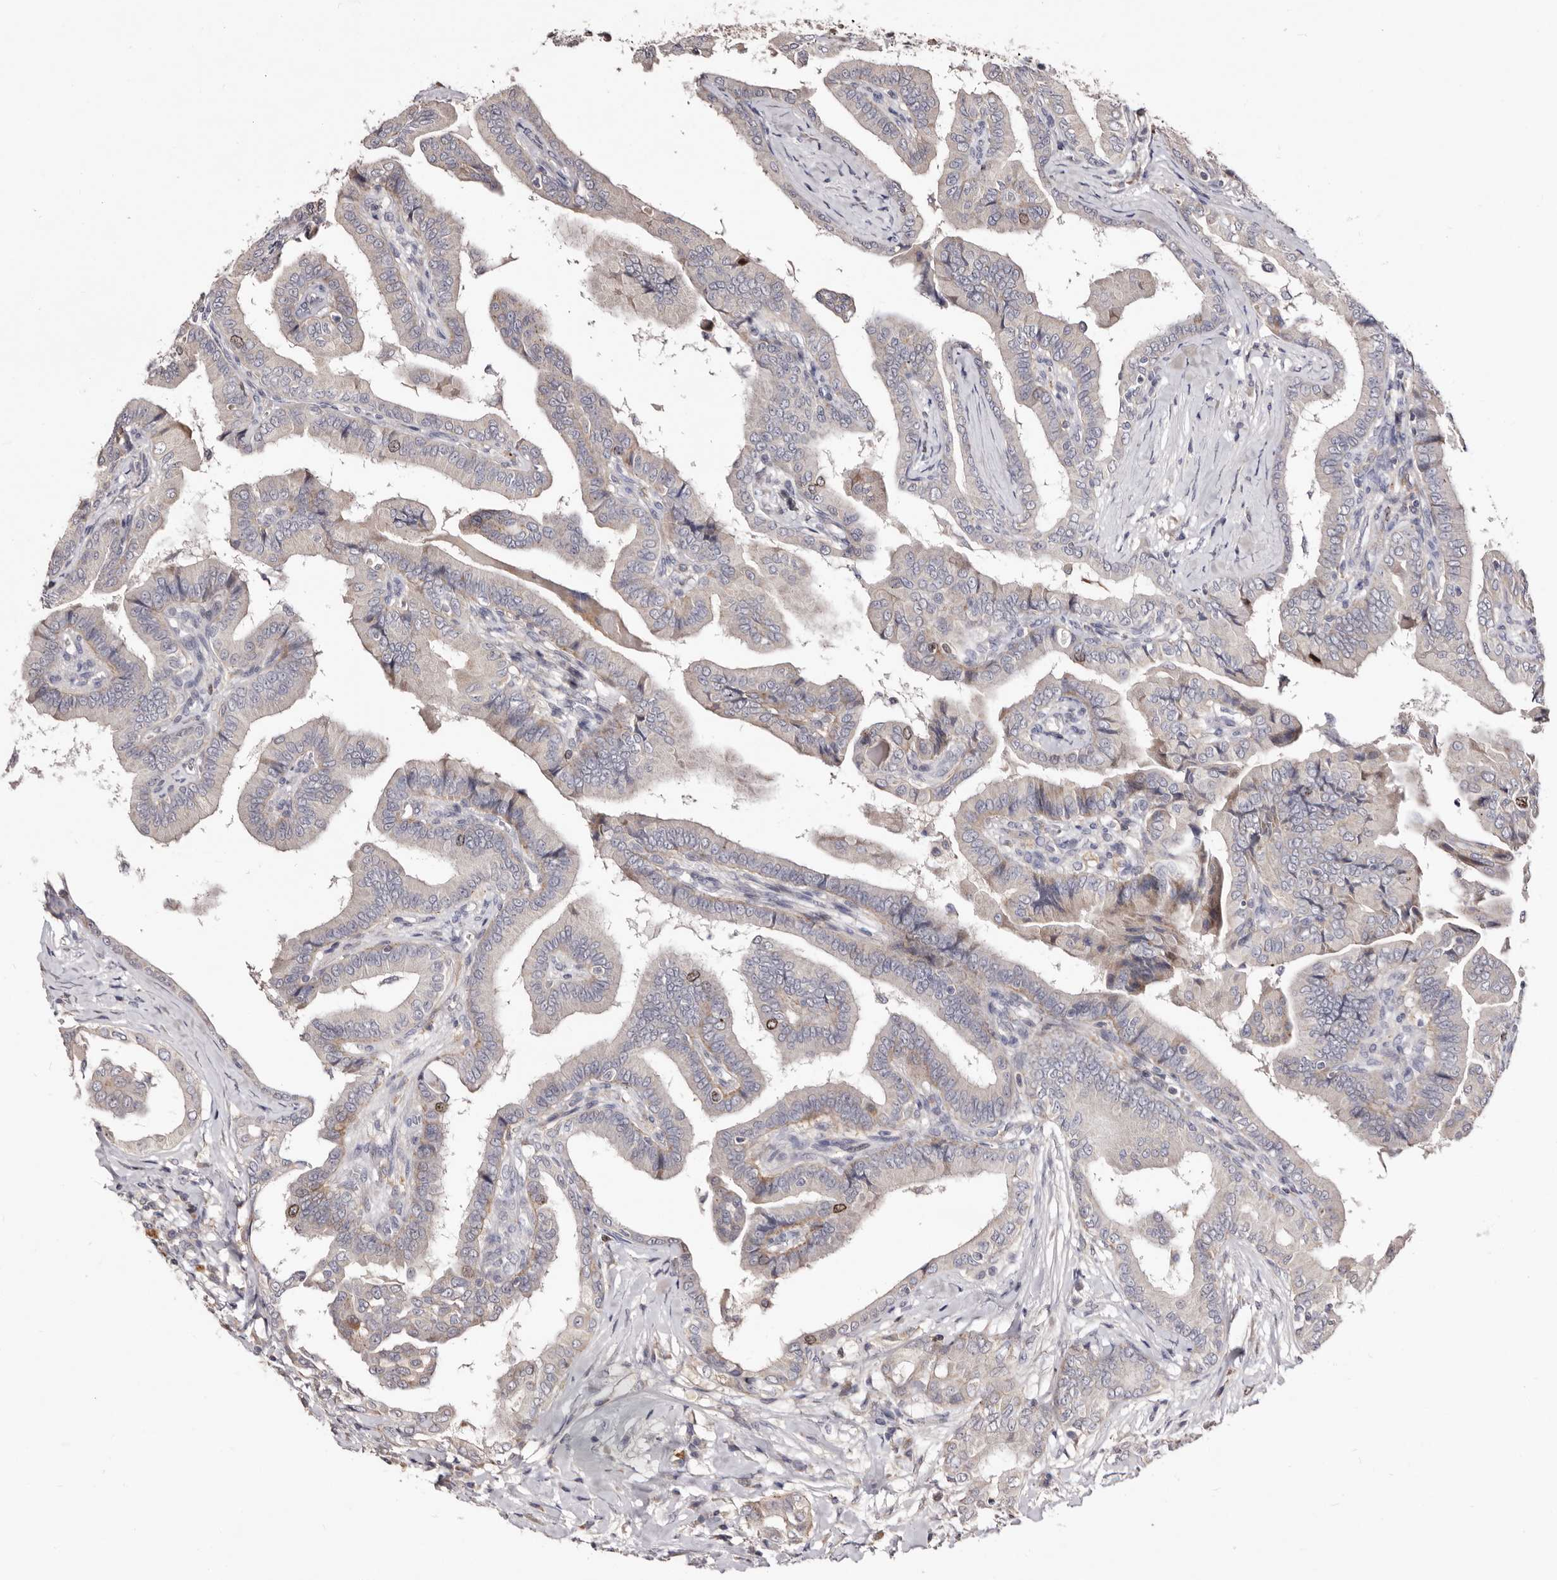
{"staining": {"intensity": "moderate", "quantity": "<25%", "location": "nuclear"}, "tissue": "thyroid cancer", "cell_type": "Tumor cells", "image_type": "cancer", "snomed": [{"axis": "morphology", "description": "Papillary adenocarcinoma, NOS"}, {"axis": "topography", "description": "Thyroid gland"}], "caption": "There is low levels of moderate nuclear positivity in tumor cells of thyroid cancer, as demonstrated by immunohistochemical staining (brown color).", "gene": "CDCA8", "patient": {"sex": "male", "age": 33}}